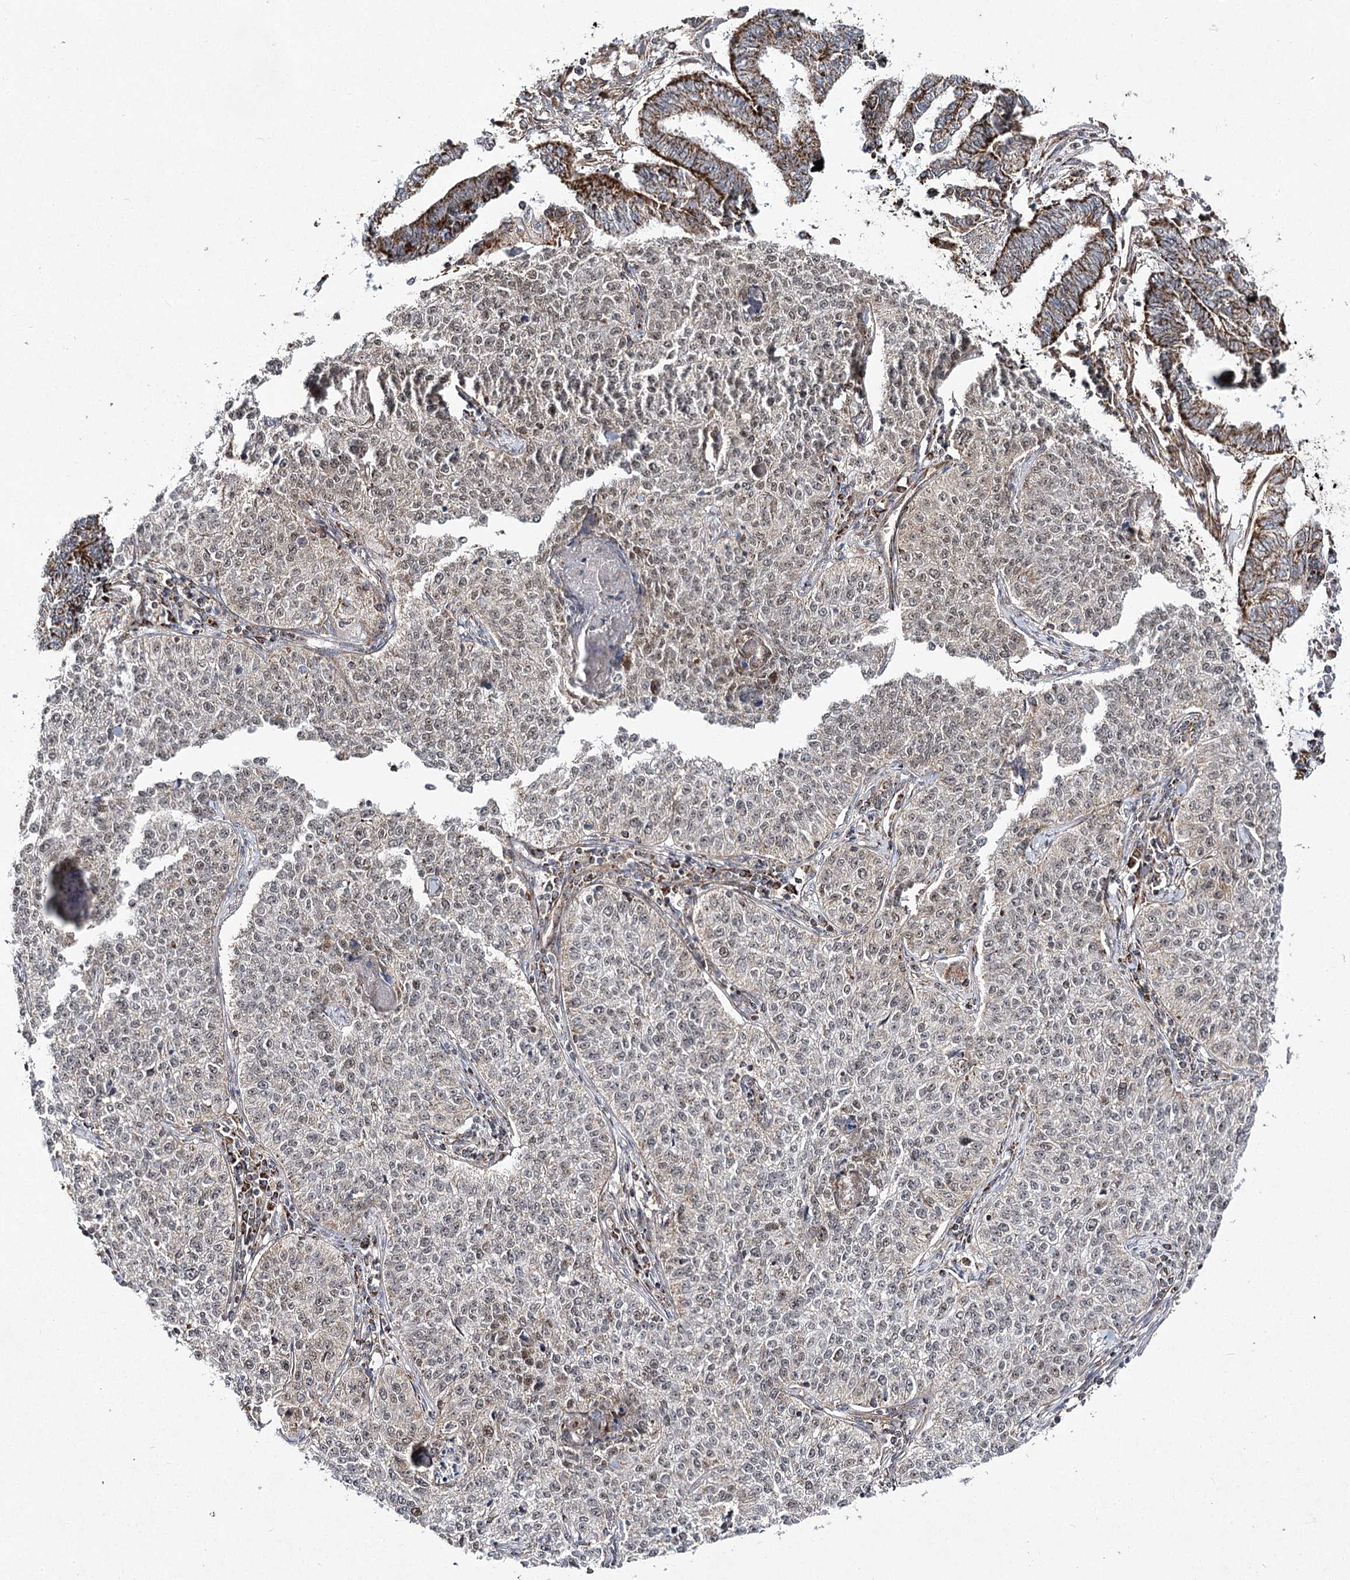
{"staining": {"intensity": "weak", "quantity": "25%-75%", "location": "nuclear"}, "tissue": "cervical cancer", "cell_type": "Tumor cells", "image_type": "cancer", "snomed": [{"axis": "morphology", "description": "Squamous cell carcinoma, NOS"}, {"axis": "topography", "description": "Cervix"}], "caption": "This image exhibits IHC staining of human cervical squamous cell carcinoma, with low weak nuclear expression in about 25%-75% of tumor cells.", "gene": "SLC4A1AP", "patient": {"sex": "female", "age": 35}}